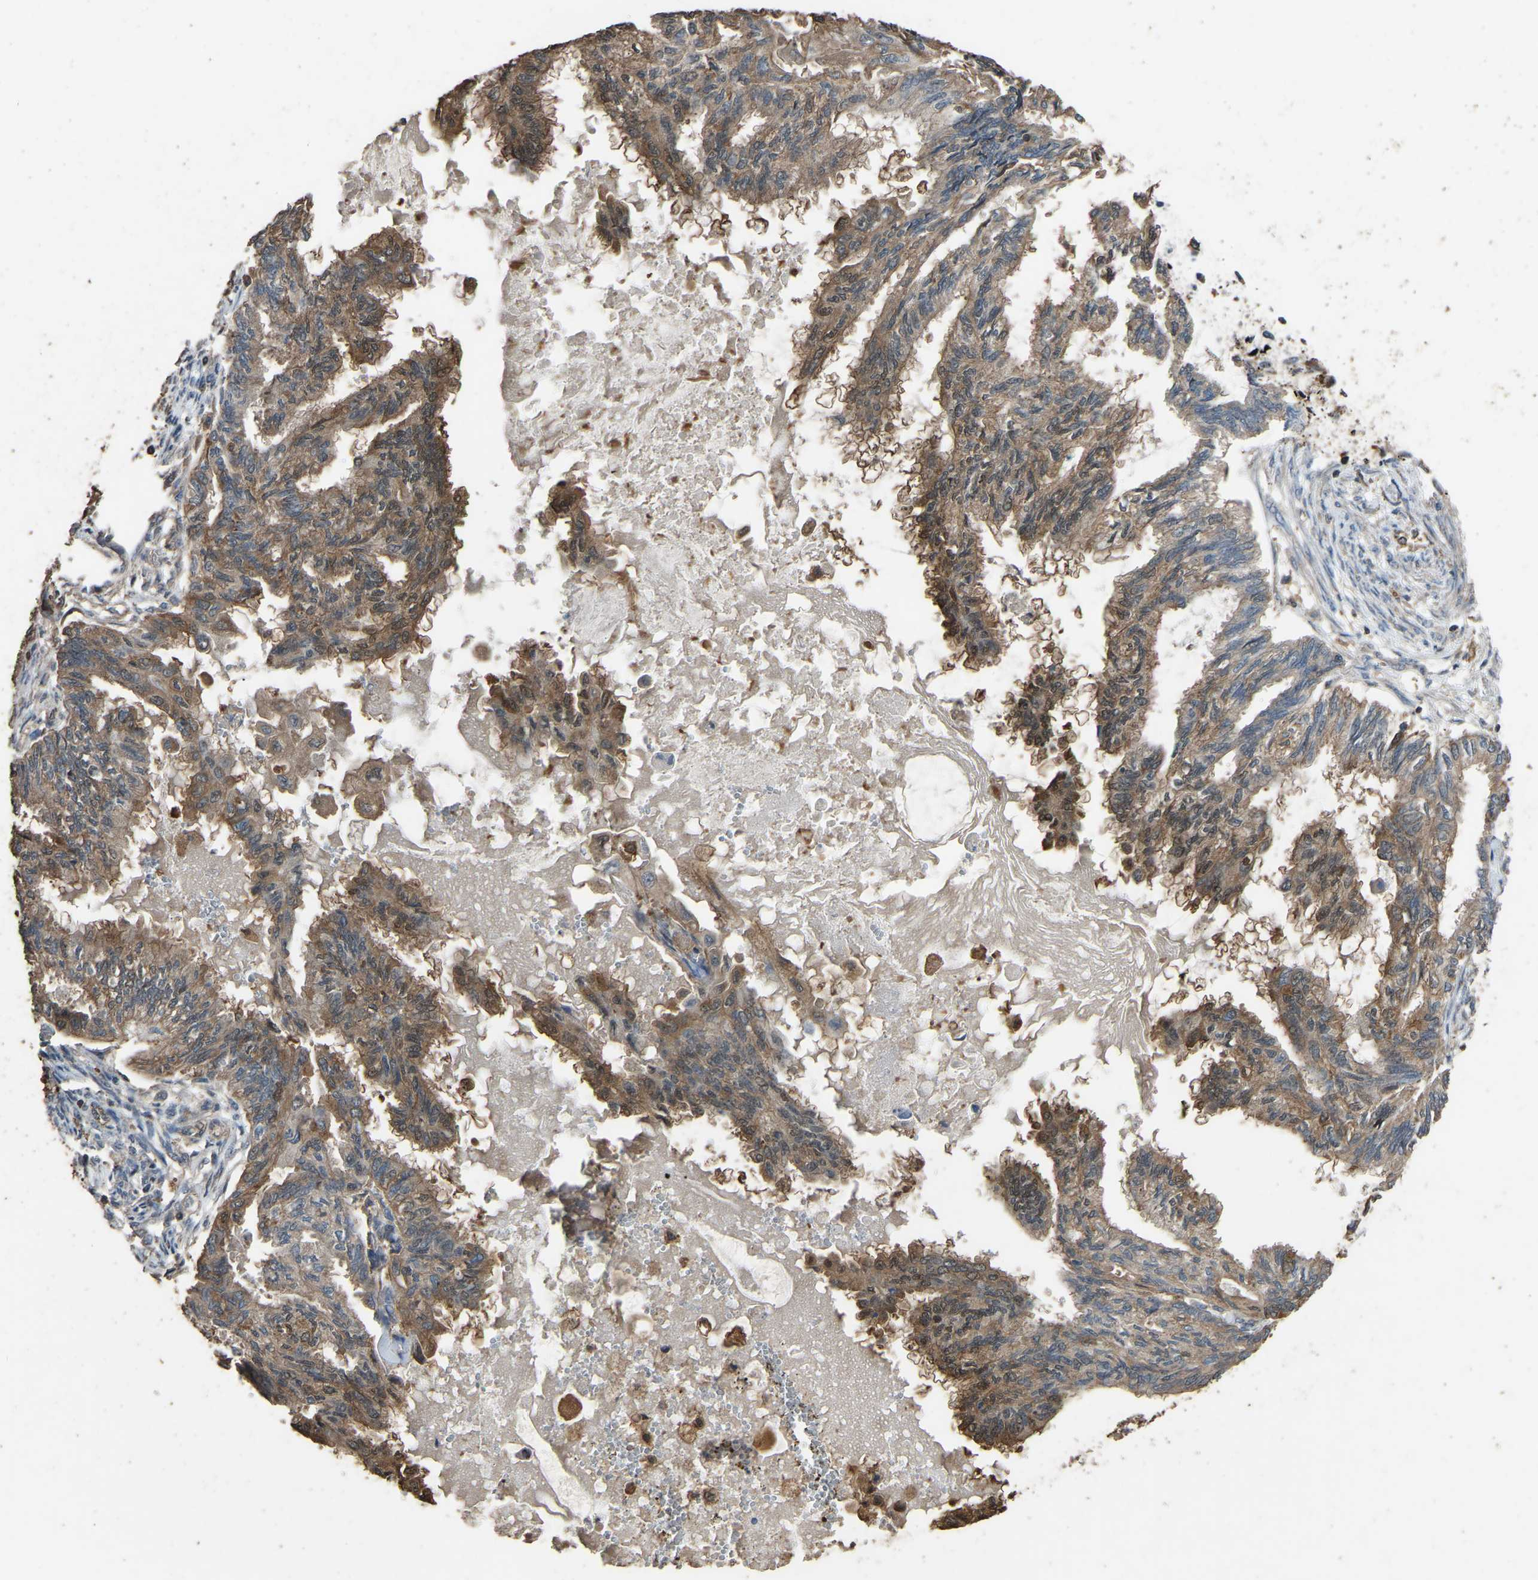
{"staining": {"intensity": "moderate", "quantity": ">75%", "location": "cytoplasmic/membranous"}, "tissue": "cervical cancer", "cell_type": "Tumor cells", "image_type": "cancer", "snomed": [{"axis": "morphology", "description": "Normal tissue, NOS"}, {"axis": "morphology", "description": "Adenocarcinoma, NOS"}, {"axis": "topography", "description": "Cervix"}, {"axis": "topography", "description": "Endometrium"}], "caption": "About >75% of tumor cells in cervical adenocarcinoma exhibit moderate cytoplasmic/membranous protein expression as visualized by brown immunohistochemical staining.", "gene": "FHIT", "patient": {"sex": "female", "age": 86}}